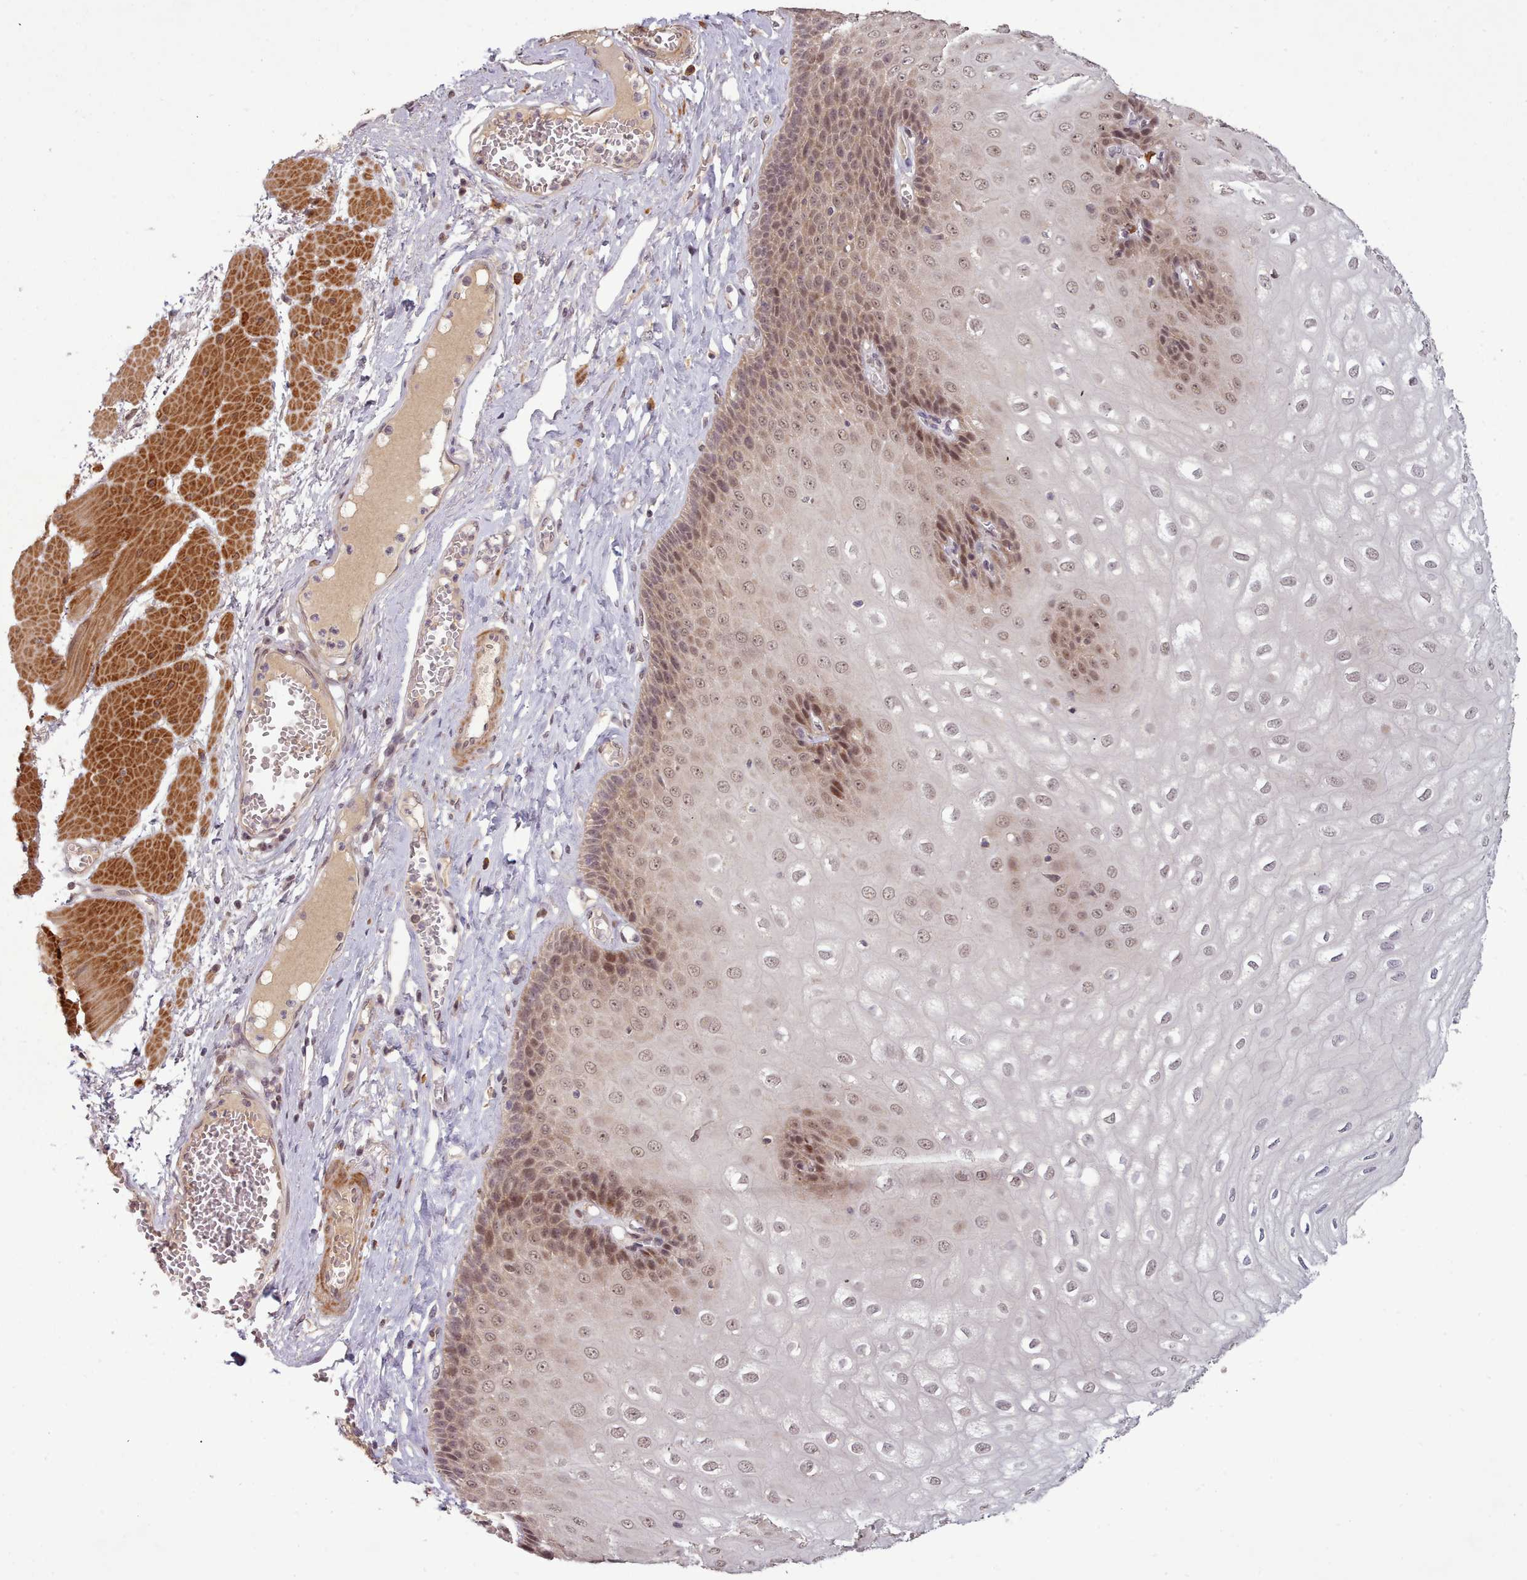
{"staining": {"intensity": "strong", "quantity": "25%-75%", "location": "nuclear"}, "tissue": "esophagus", "cell_type": "Squamous epithelial cells", "image_type": "normal", "snomed": [{"axis": "morphology", "description": "Normal tissue, NOS"}, {"axis": "topography", "description": "Esophagus"}], "caption": "Immunohistochemical staining of normal human esophagus displays strong nuclear protein expression in approximately 25%-75% of squamous epithelial cells.", "gene": "CDC6", "patient": {"sex": "male", "age": 60}}